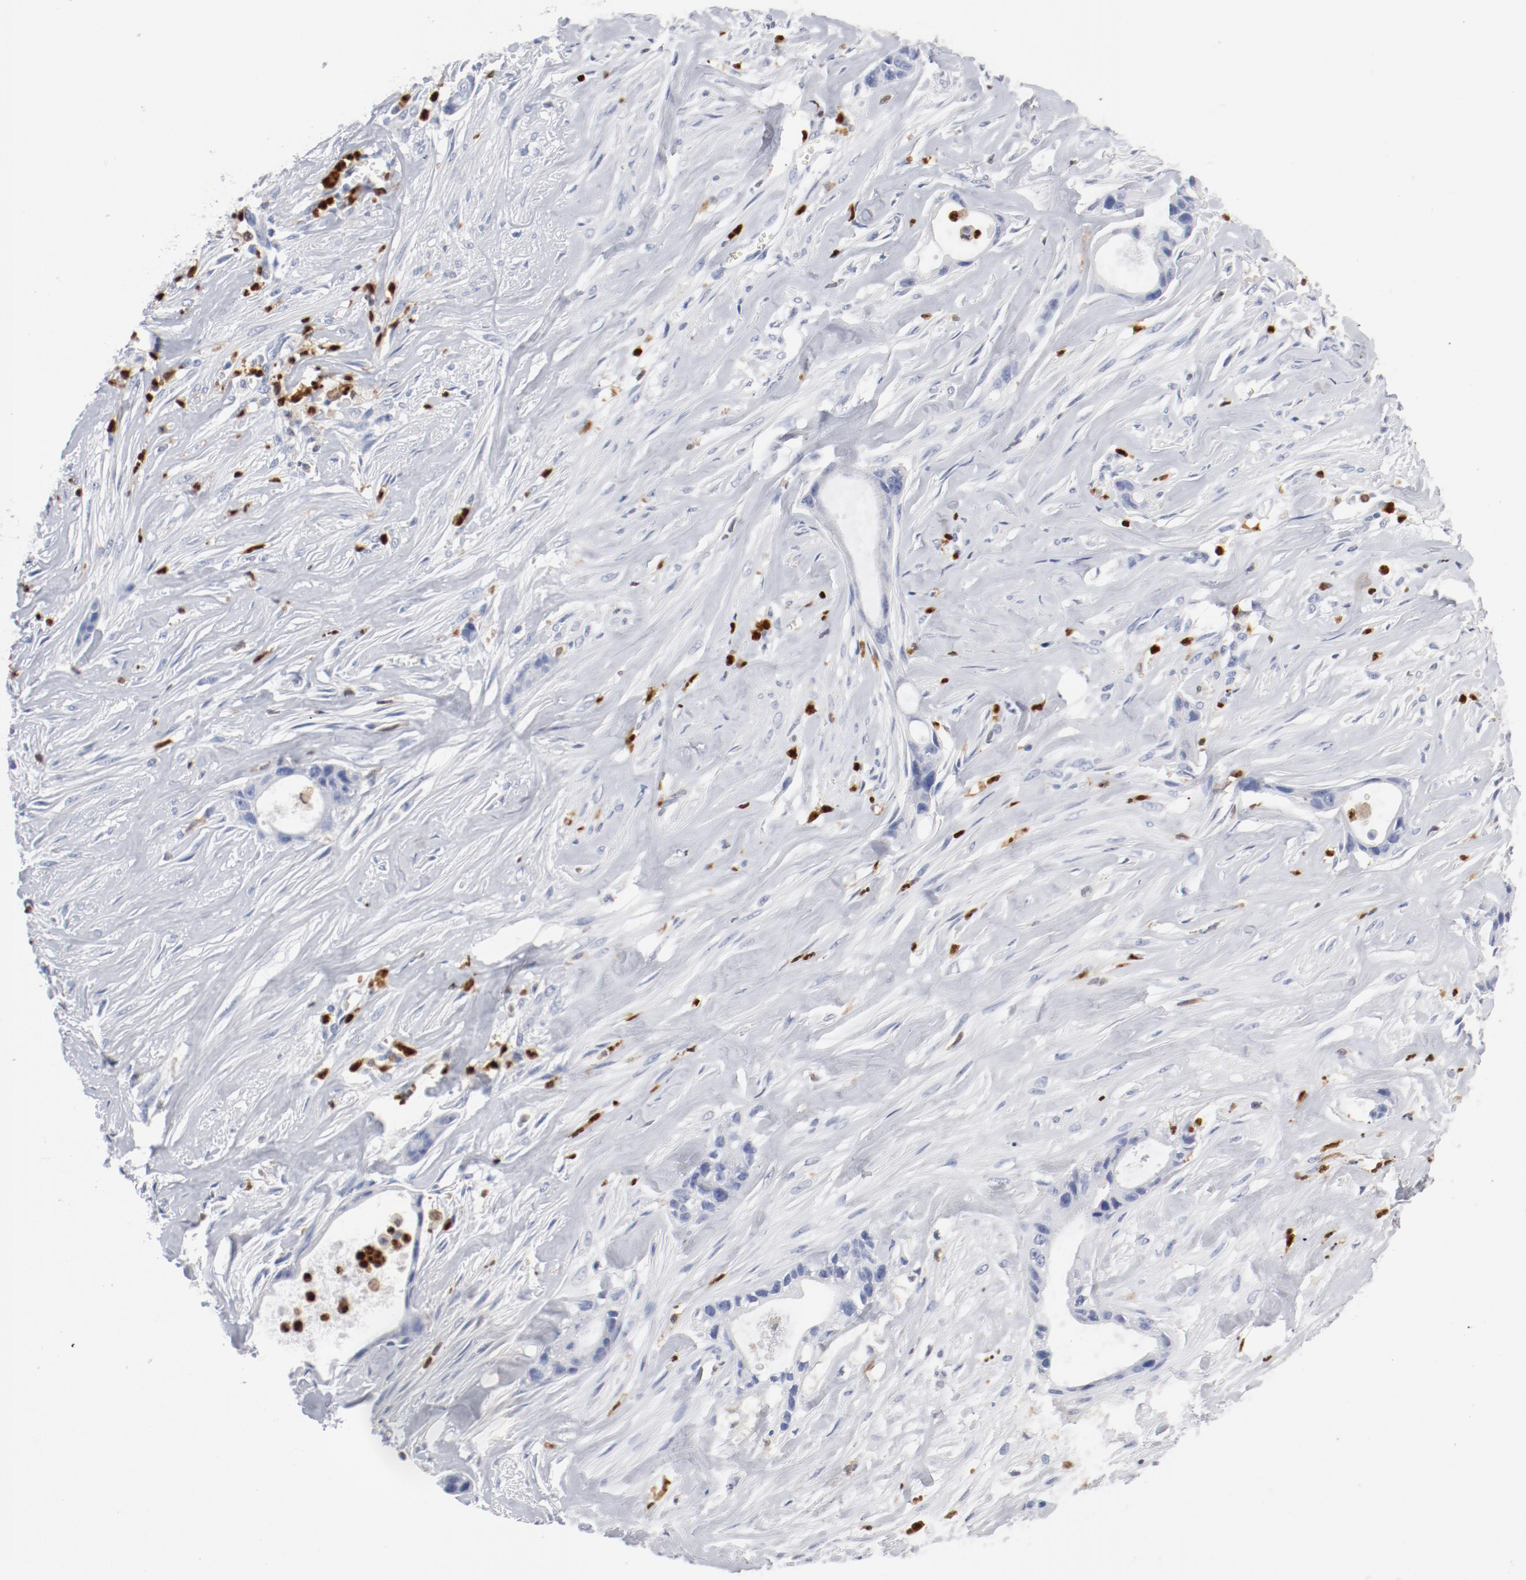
{"staining": {"intensity": "negative", "quantity": "none", "location": "none"}, "tissue": "liver cancer", "cell_type": "Tumor cells", "image_type": "cancer", "snomed": [{"axis": "morphology", "description": "Cholangiocarcinoma"}, {"axis": "topography", "description": "Liver"}], "caption": "This is an immunohistochemistry image of liver cancer. There is no expression in tumor cells.", "gene": "NCF1", "patient": {"sex": "female", "age": 55}}